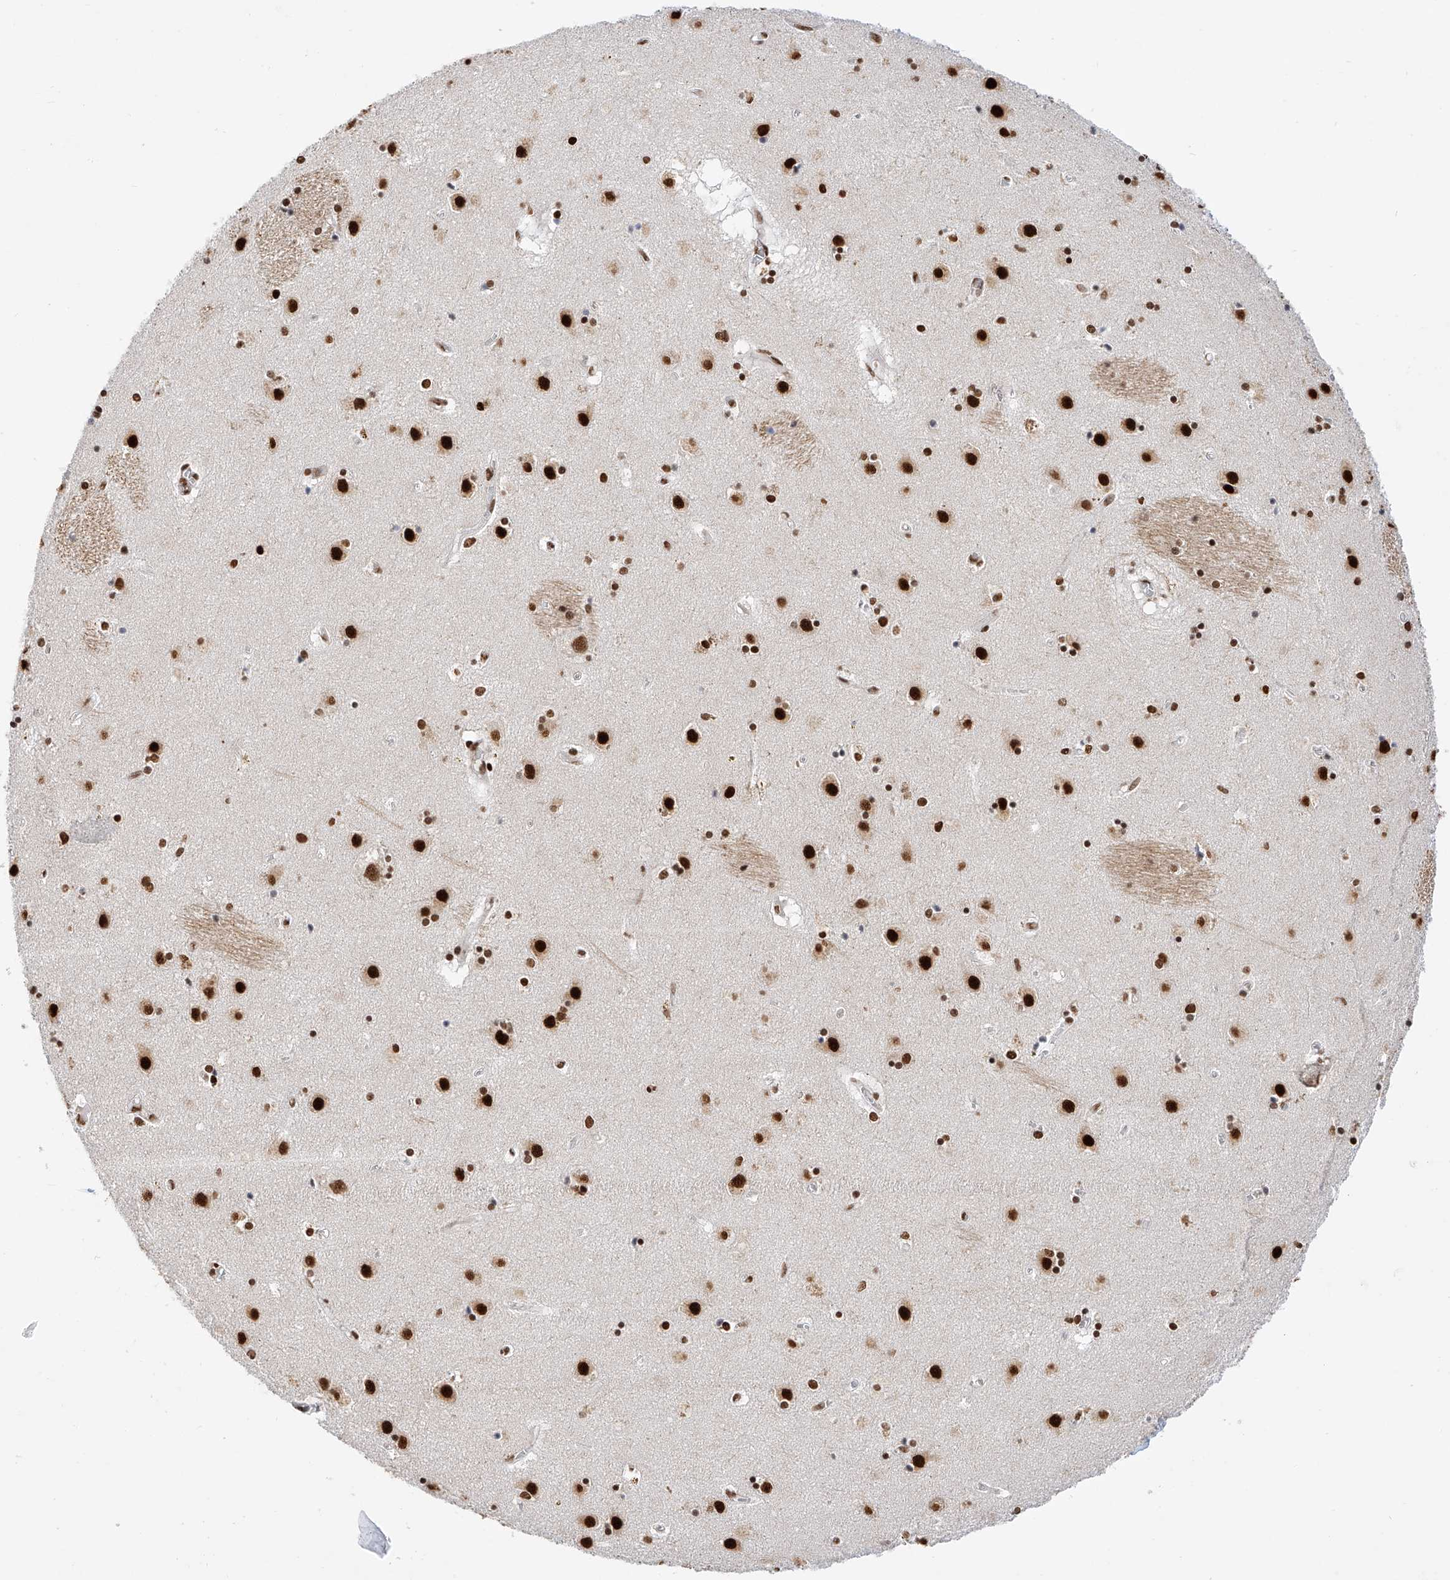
{"staining": {"intensity": "strong", "quantity": "25%-75%", "location": "nuclear"}, "tissue": "caudate", "cell_type": "Glial cells", "image_type": "normal", "snomed": [{"axis": "morphology", "description": "Normal tissue, NOS"}, {"axis": "topography", "description": "Lateral ventricle wall"}], "caption": "The image shows staining of normal caudate, revealing strong nuclear protein expression (brown color) within glial cells.", "gene": "SRSF6", "patient": {"sex": "male", "age": 70}}